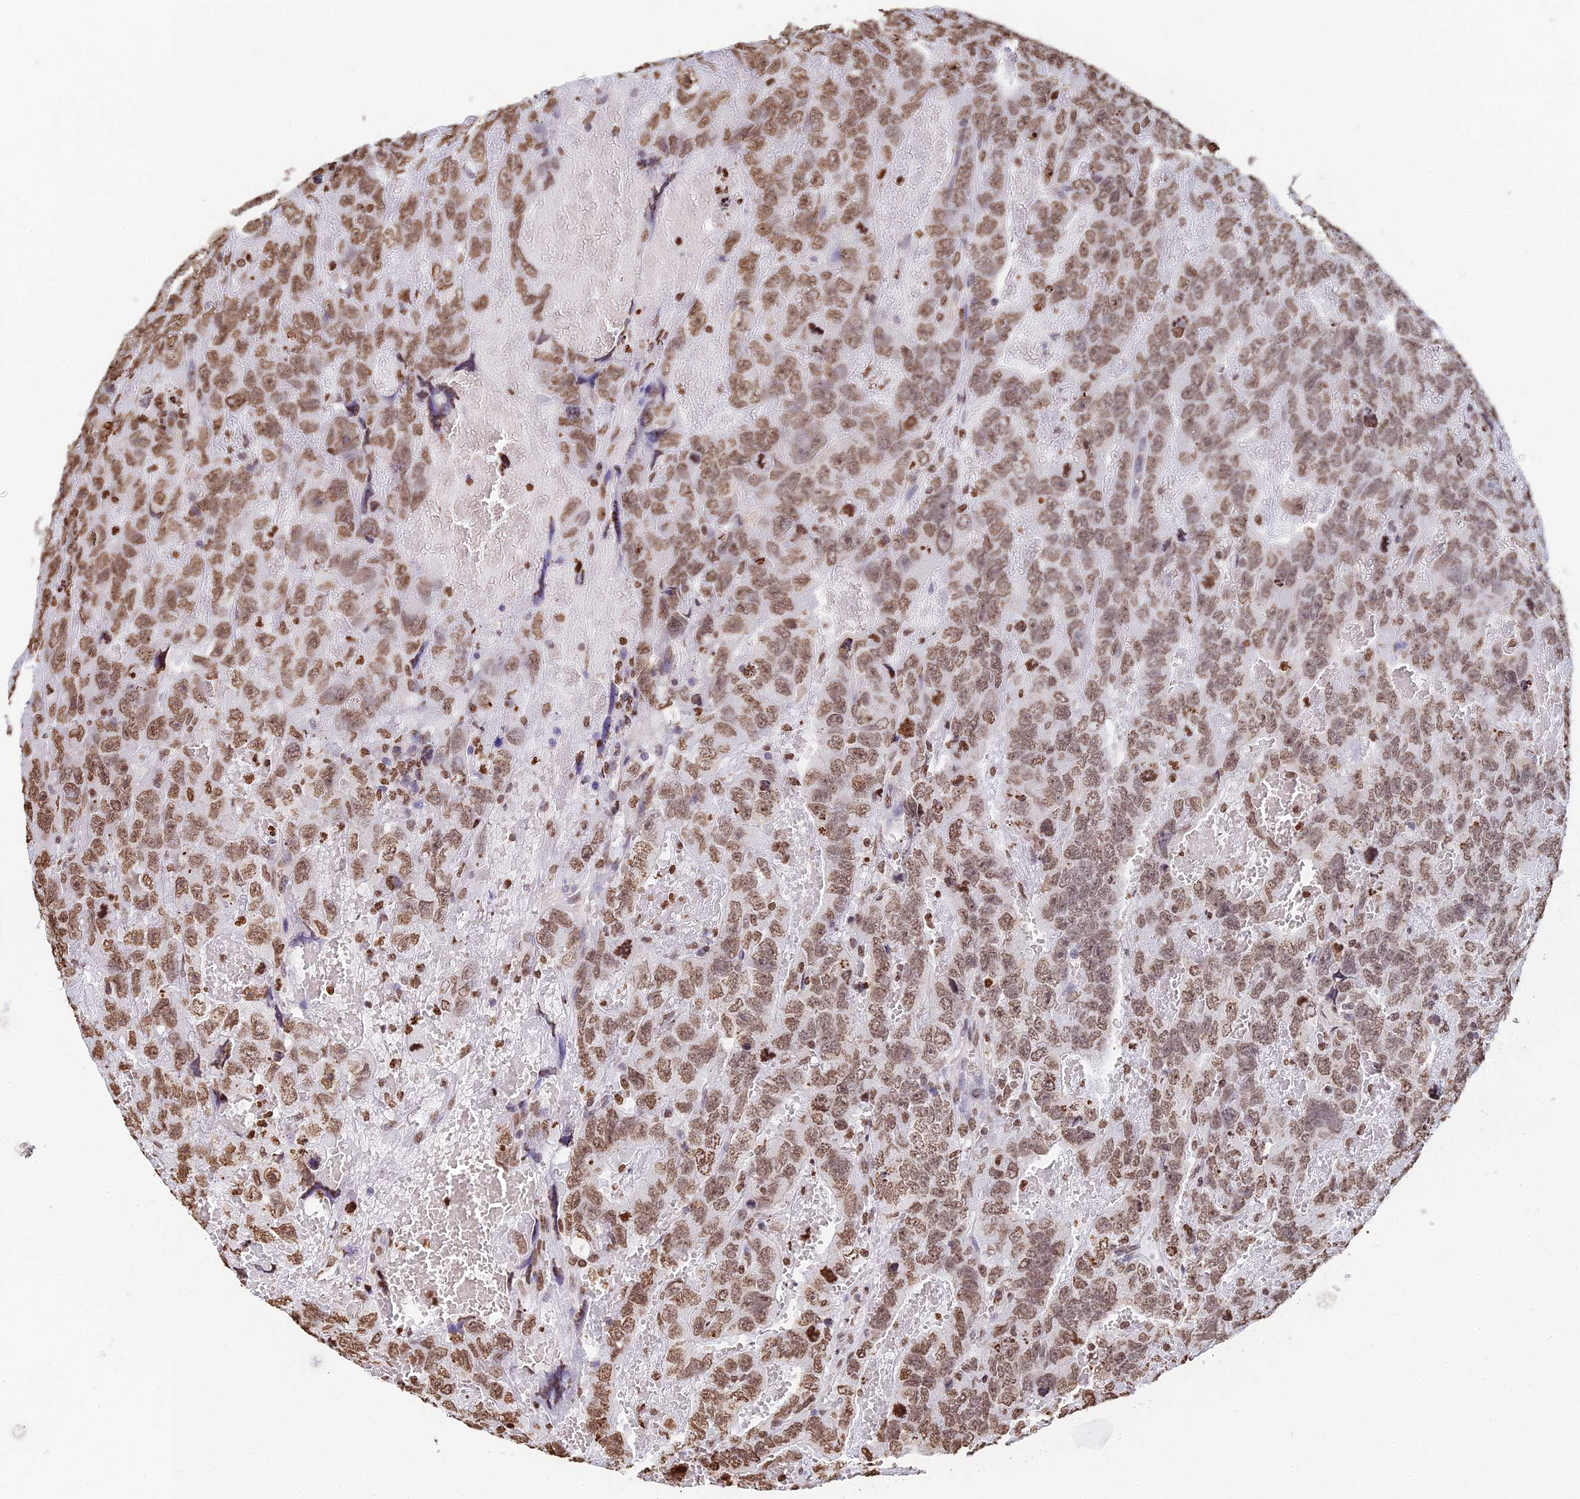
{"staining": {"intensity": "moderate", "quantity": ">75%", "location": "nuclear"}, "tissue": "testis cancer", "cell_type": "Tumor cells", "image_type": "cancer", "snomed": [{"axis": "morphology", "description": "Carcinoma, Embryonal, NOS"}, {"axis": "topography", "description": "Testis"}], "caption": "Immunohistochemistry (DAB) staining of embryonal carcinoma (testis) shows moderate nuclear protein staining in about >75% of tumor cells.", "gene": "GBP3", "patient": {"sex": "male", "age": 45}}